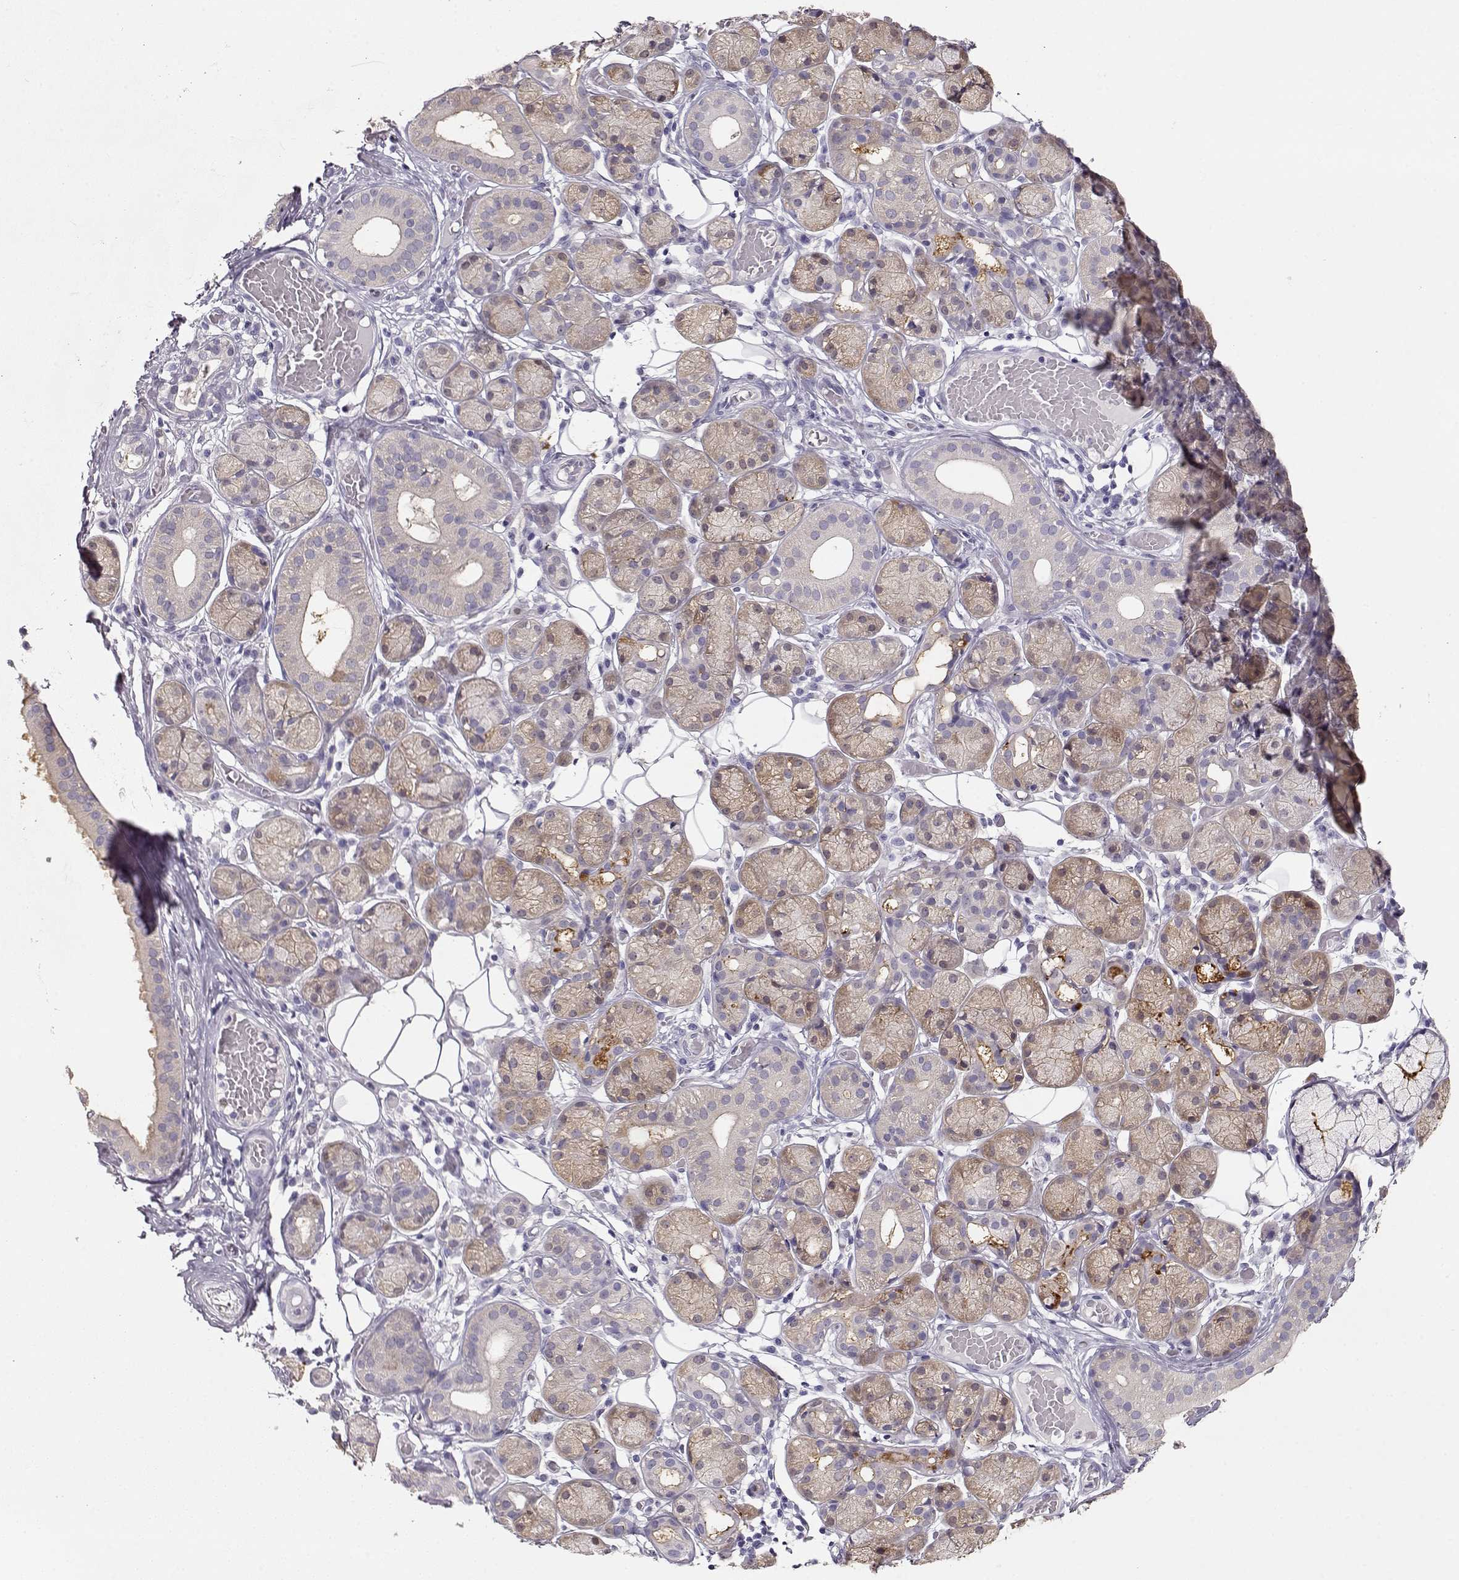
{"staining": {"intensity": "weak", "quantity": "25%-75%", "location": "cytoplasmic/membranous"}, "tissue": "salivary gland", "cell_type": "Glandular cells", "image_type": "normal", "snomed": [{"axis": "morphology", "description": "Normal tissue, NOS"}, {"axis": "topography", "description": "Salivary gland"}, {"axis": "topography", "description": "Peripheral nerve tissue"}], "caption": "Immunohistochemical staining of normal salivary gland displays low levels of weak cytoplasmic/membranous expression in about 25%-75% of glandular cells. (Stains: DAB (3,3'-diaminobenzidine) in brown, nuclei in blue, Microscopy: brightfield microscopy at high magnification).", "gene": "NDRG4", "patient": {"sex": "male", "age": 71}}